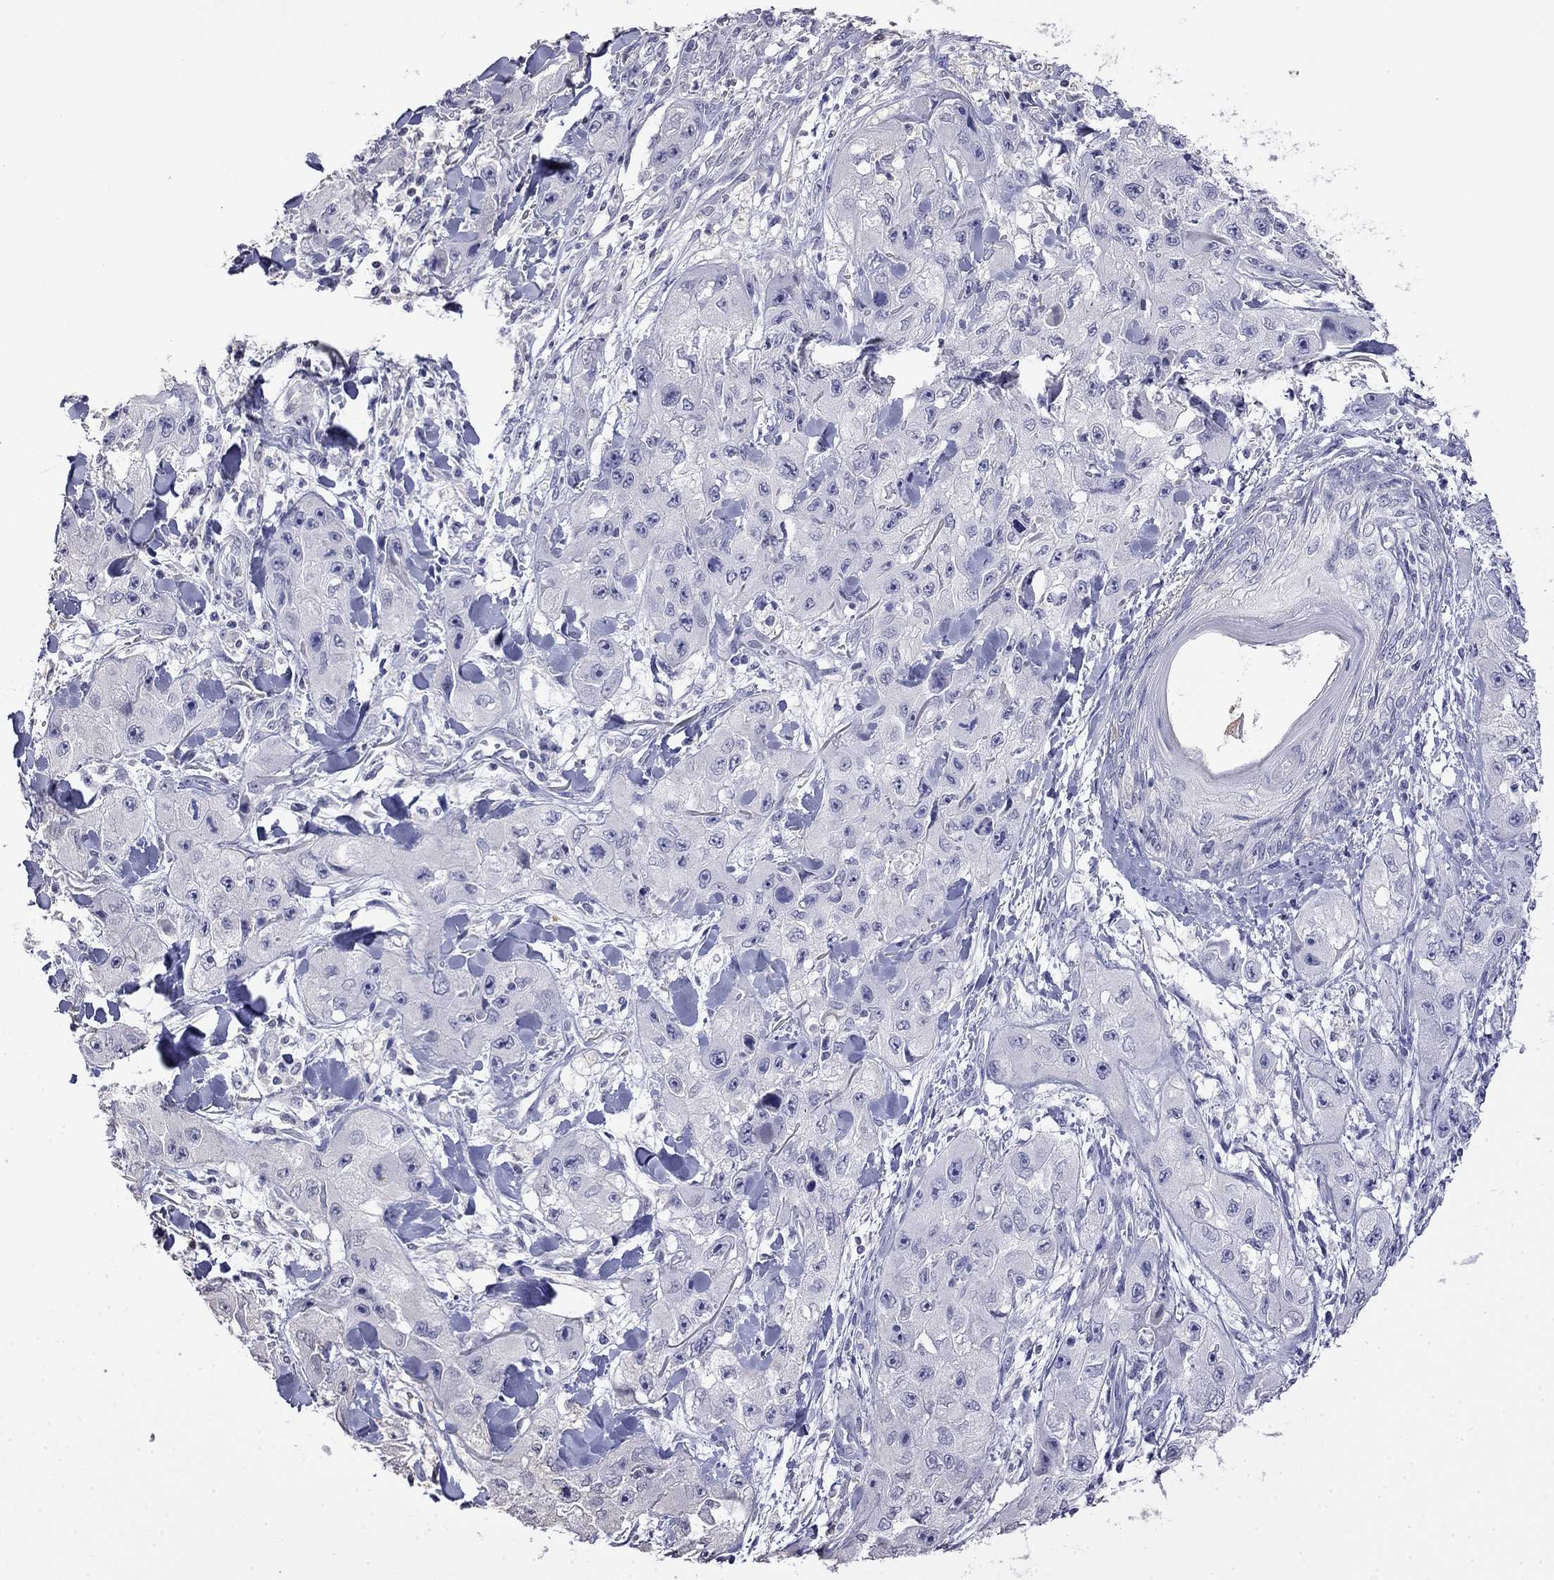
{"staining": {"intensity": "negative", "quantity": "none", "location": "none"}, "tissue": "skin cancer", "cell_type": "Tumor cells", "image_type": "cancer", "snomed": [{"axis": "morphology", "description": "Squamous cell carcinoma, NOS"}, {"axis": "topography", "description": "Skin"}, {"axis": "topography", "description": "Subcutis"}], "caption": "A high-resolution image shows immunohistochemistry (IHC) staining of skin cancer (squamous cell carcinoma), which displays no significant positivity in tumor cells.", "gene": "GUCA1B", "patient": {"sex": "male", "age": 73}}